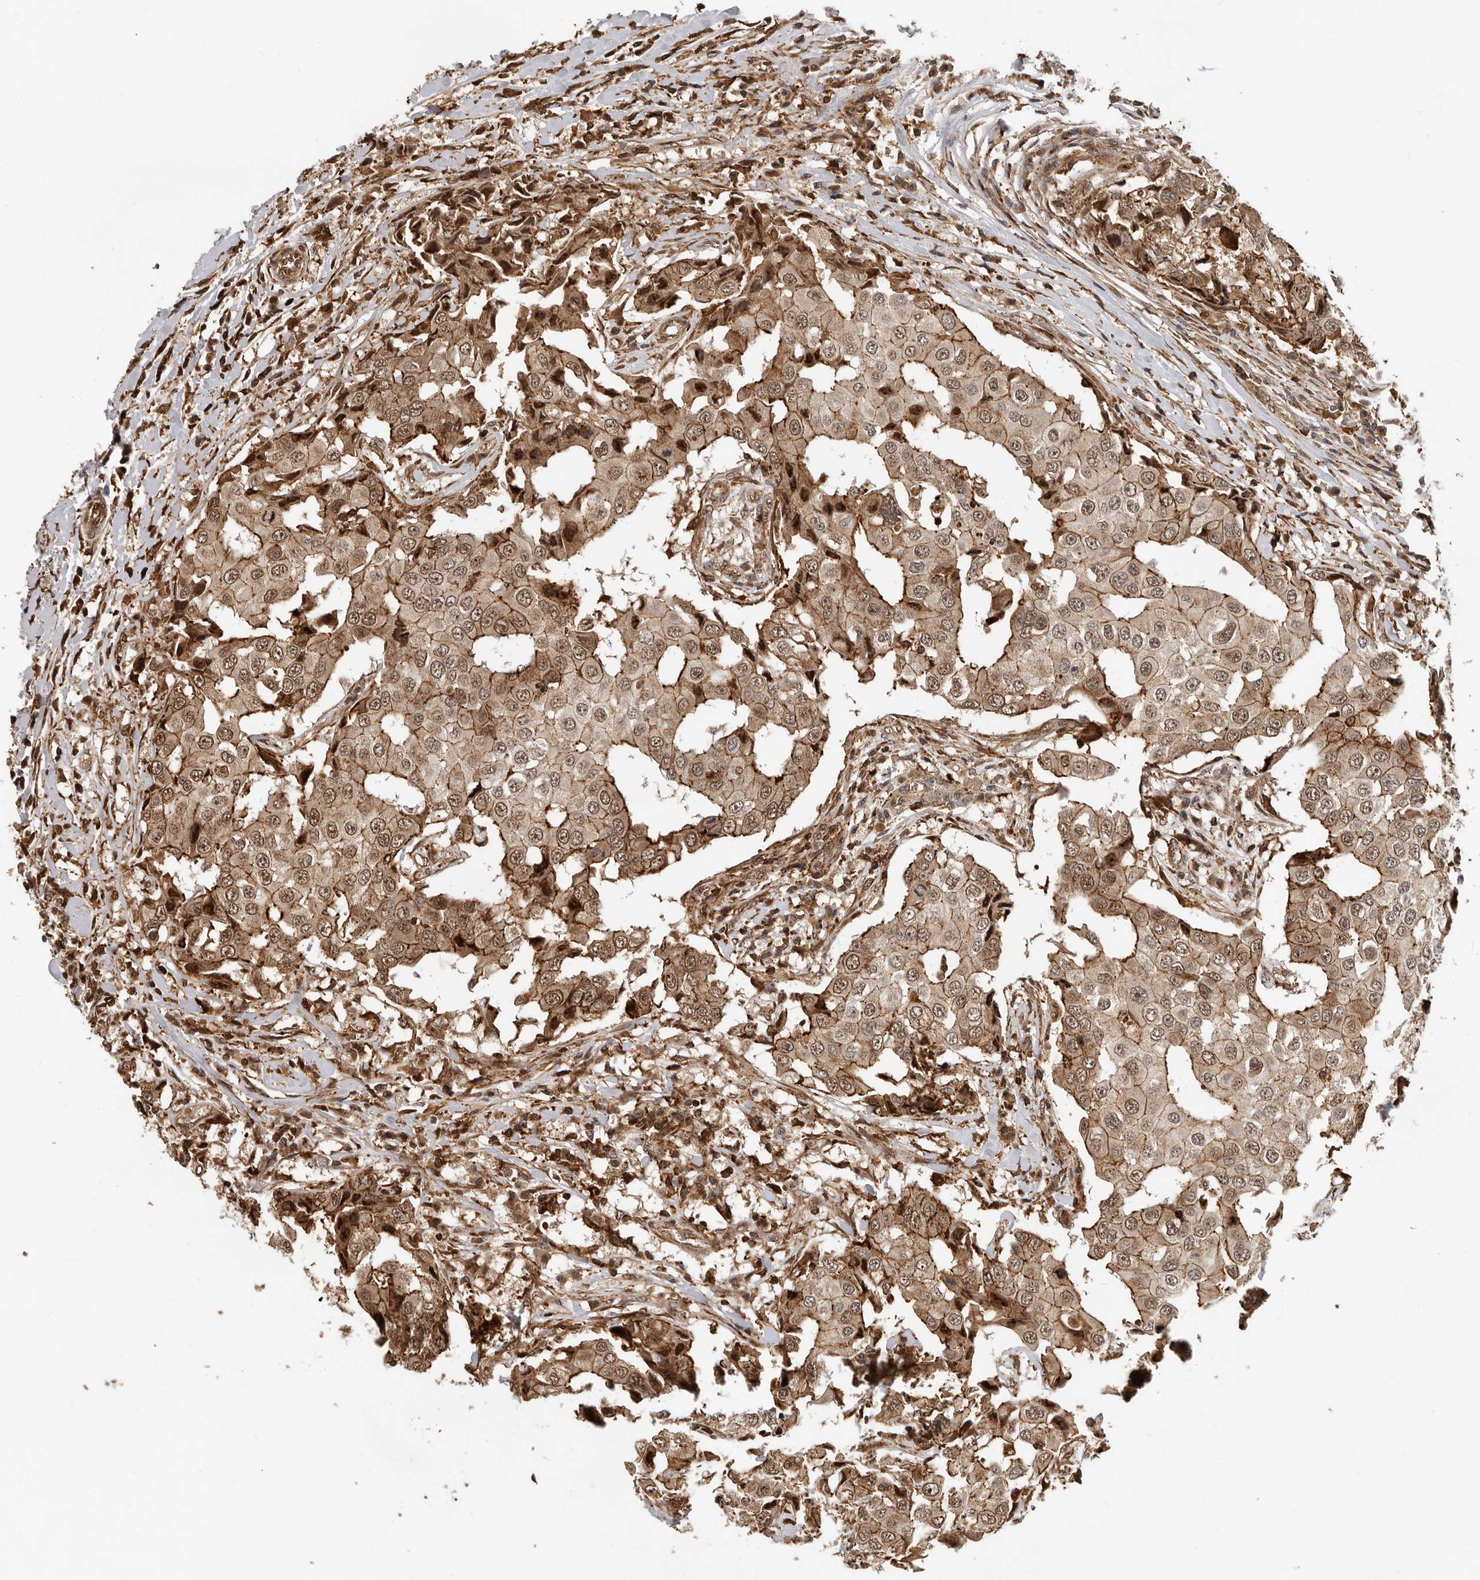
{"staining": {"intensity": "moderate", "quantity": ">75%", "location": "cytoplasmic/membranous,nuclear"}, "tissue": "breast cancer", "cell_type": "Tumor cells", "image_type": "cancer", "snomed": [{"axis": "morphology", "description": "Duct carcinoma"}, {"axis": "topography", "description": "Breast"}], "caption": "Intraductal carcinoma (breast) stained with IHC exhibits moderate cytoplasmic/membranous and nuclear positivity in about >75% of tumor cells. (DAB (3,3'-diaminobenzidine) IHC with brightfield microscopy, high magnification).", "gene": "RNF157", "patient": {"sex": "female", "age": 27}}